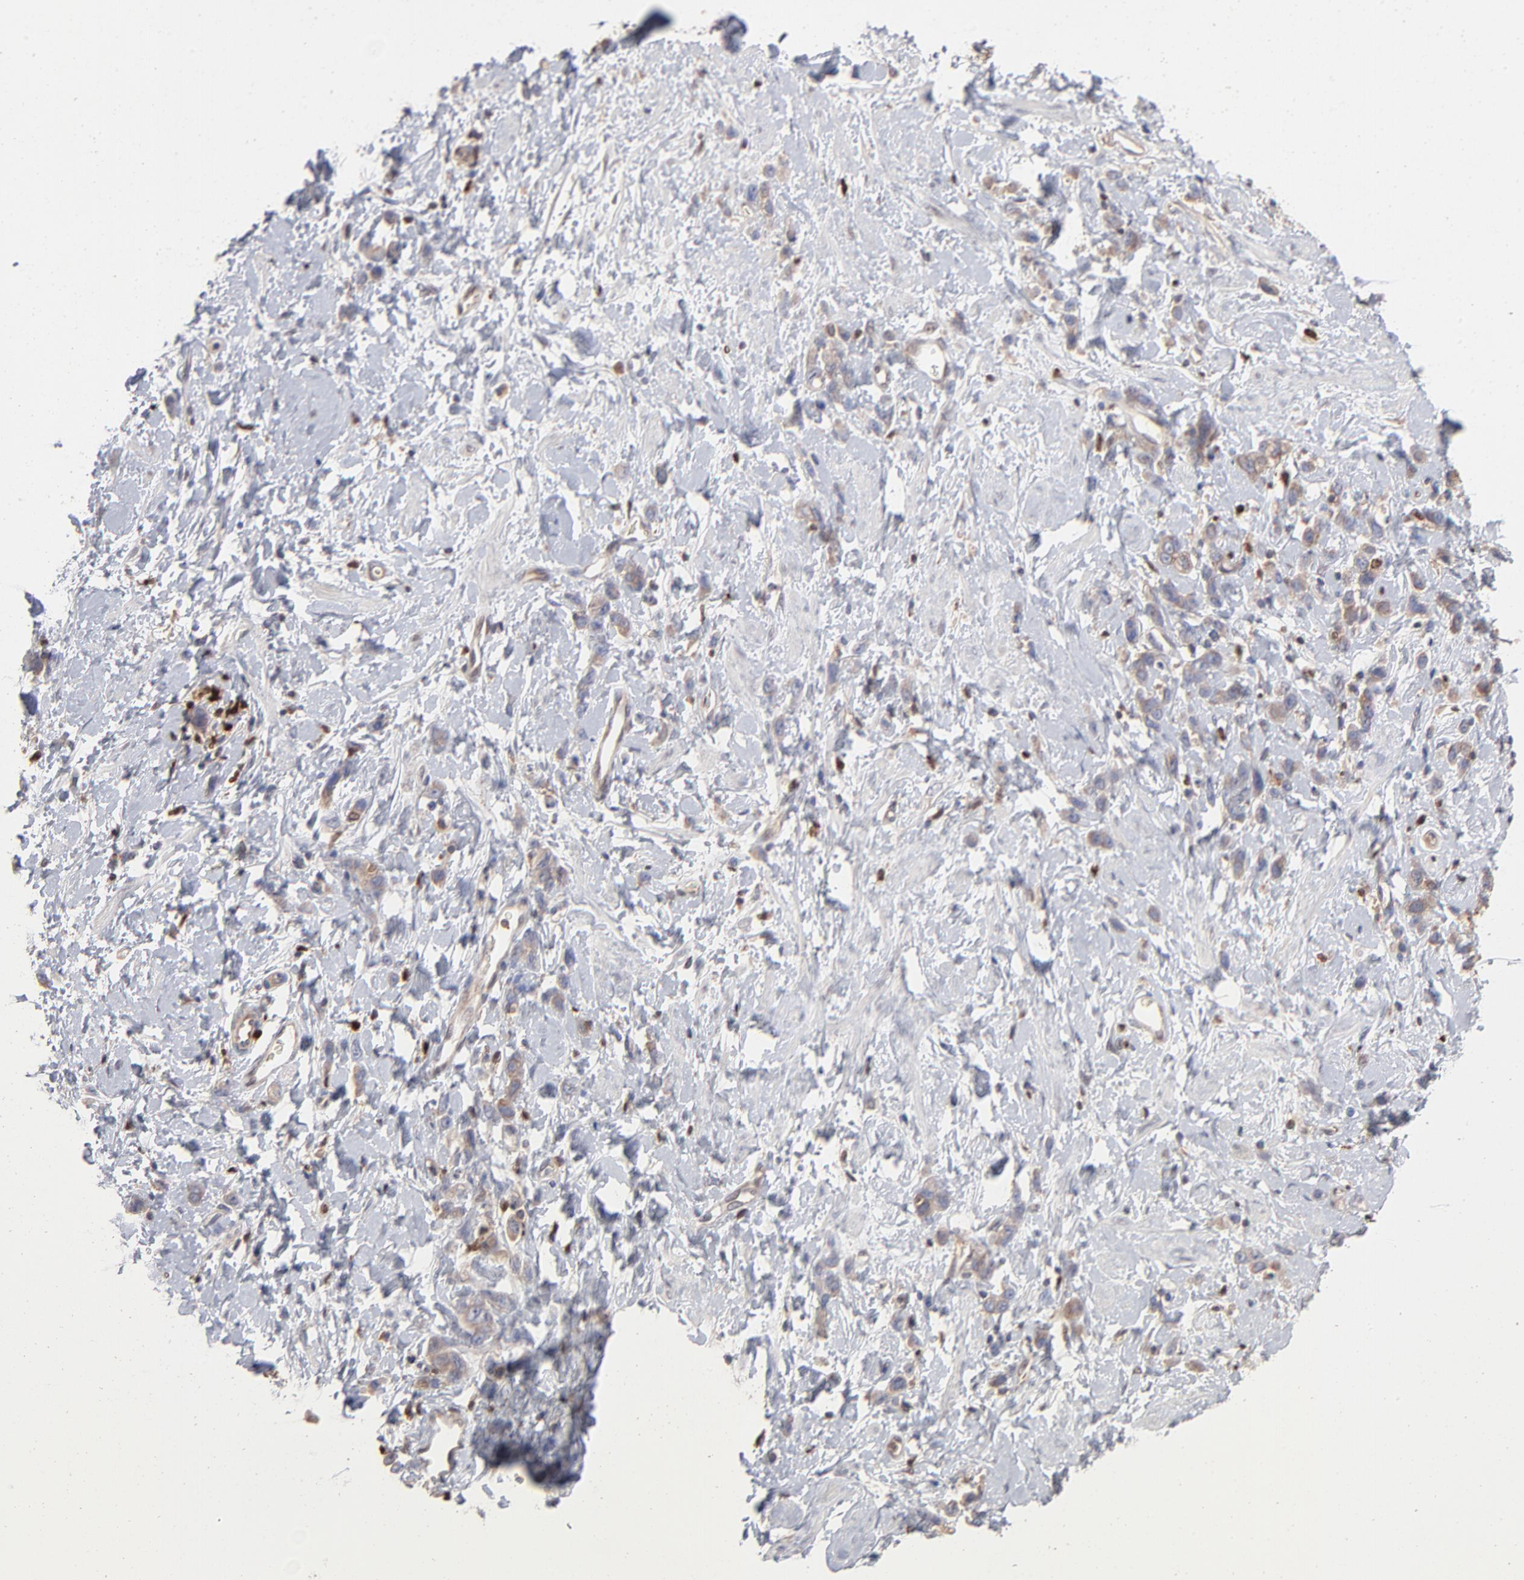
{"staining": {"intensity": "weak", "quantity": ">75%", "location": "cytoplasmic/membranous"}, "tissue": "stomach cancer", "cell_type": "Tumor cells", "image_type": "cancer", "snomed": [{"axis": "morphology", "description": "Normal tissue, NOS"}, {"axis": "morphology", "description": "Adenocarcinoma, NOS"}, {"axis": "topography", "description": "Stomach"}], "caption": "Immunohistochemistry (IHC) image of stomach cancer (adenocarcinoma) stained for a protein (brown), which shows low levels of weak cytoplasmic/membranous expression in approximately >75% of tumor cells.", "gene": "ARHGEF6", "patient": {"sex": "male", "age": 82}}